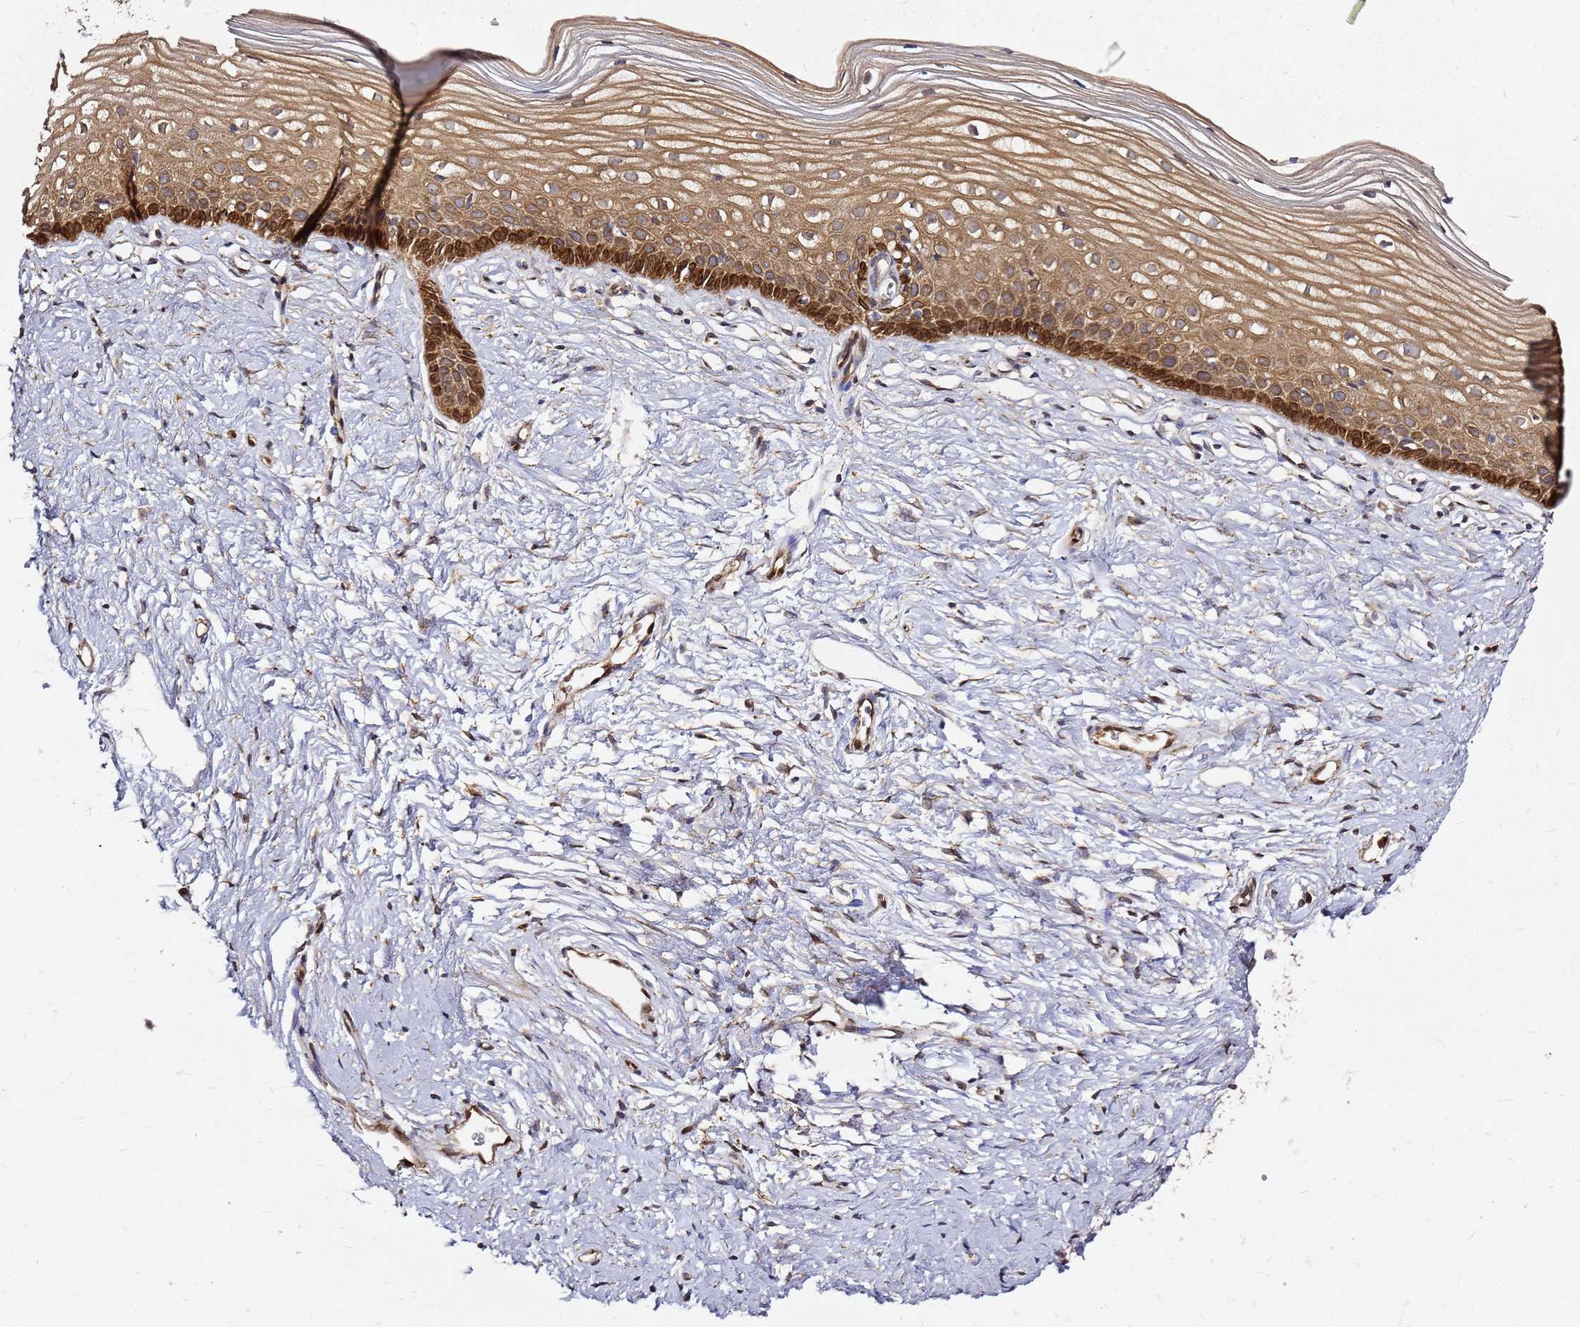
{"staining": {"intensity": "moderate", "quantity": "<25%", "location": "cytoplasmic/membranous,nuclear"}, "tissue": "cervix", "cell_type": "Glandular cells", "image_type": "normal", "snomed": [{"axis": "morphology", "description": "Normal tissue, NOS"}, {"axis": "topography", "description": "Cervix"}], "caption": "Immunohistochemistry staining of unremarkable cervix, which reveals low levels of moderate cytoplasmic/membranous,nuclear staining in approximately <25% of glandular cells indicating moderate cytoplasmic/membranous,nuclear protein staining. The staining was performed using DAB (3,3'-diaminobenzidine) (brown) for protein detection and nuclei were counterstained in hematoxylin (blue).", "gene": "NUDT14", "patient": {"sex": "female", "age": 40}}